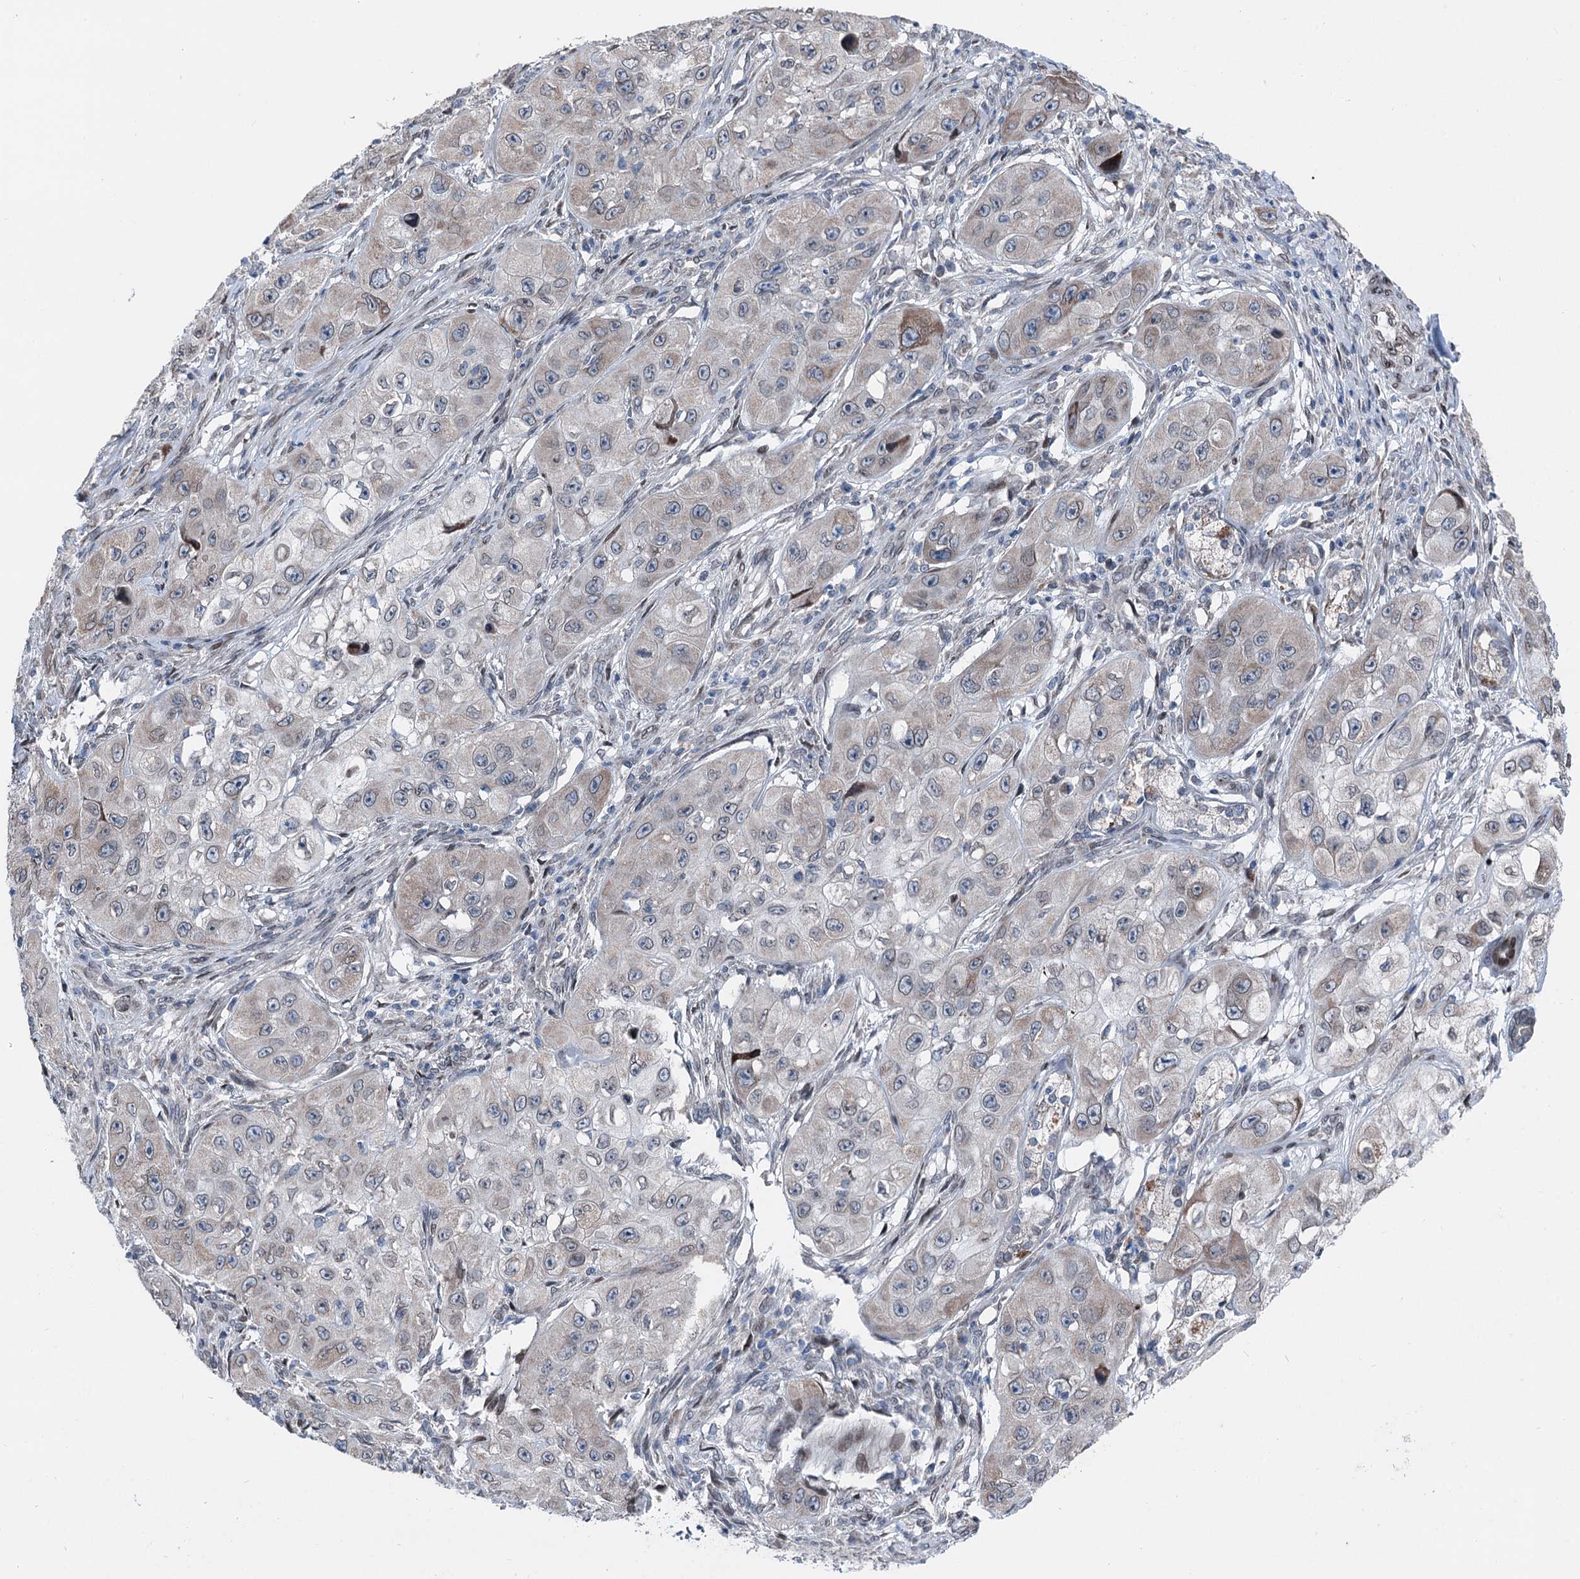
{"staining": {"intensity": "weak", "quantity": "<25%", "location": "cytoplasmic/membranous"}, "tissue": "skin cancer", "cell_type": "Tumor cells", "image_type": "cancer", "snomed": [{"axis": "morphology", "description": "Squamous cell carcinoma, NOS"}, {"axis": "topography", "description": "Skin"}, {"axis": "topography", "description": "Subcutis"}], "caption": "There is no significant staining in tumor cells of skin squamous cell carcinoma.", "gene": "MRPL14", "patient": {"sex": "male", "age": 73}}